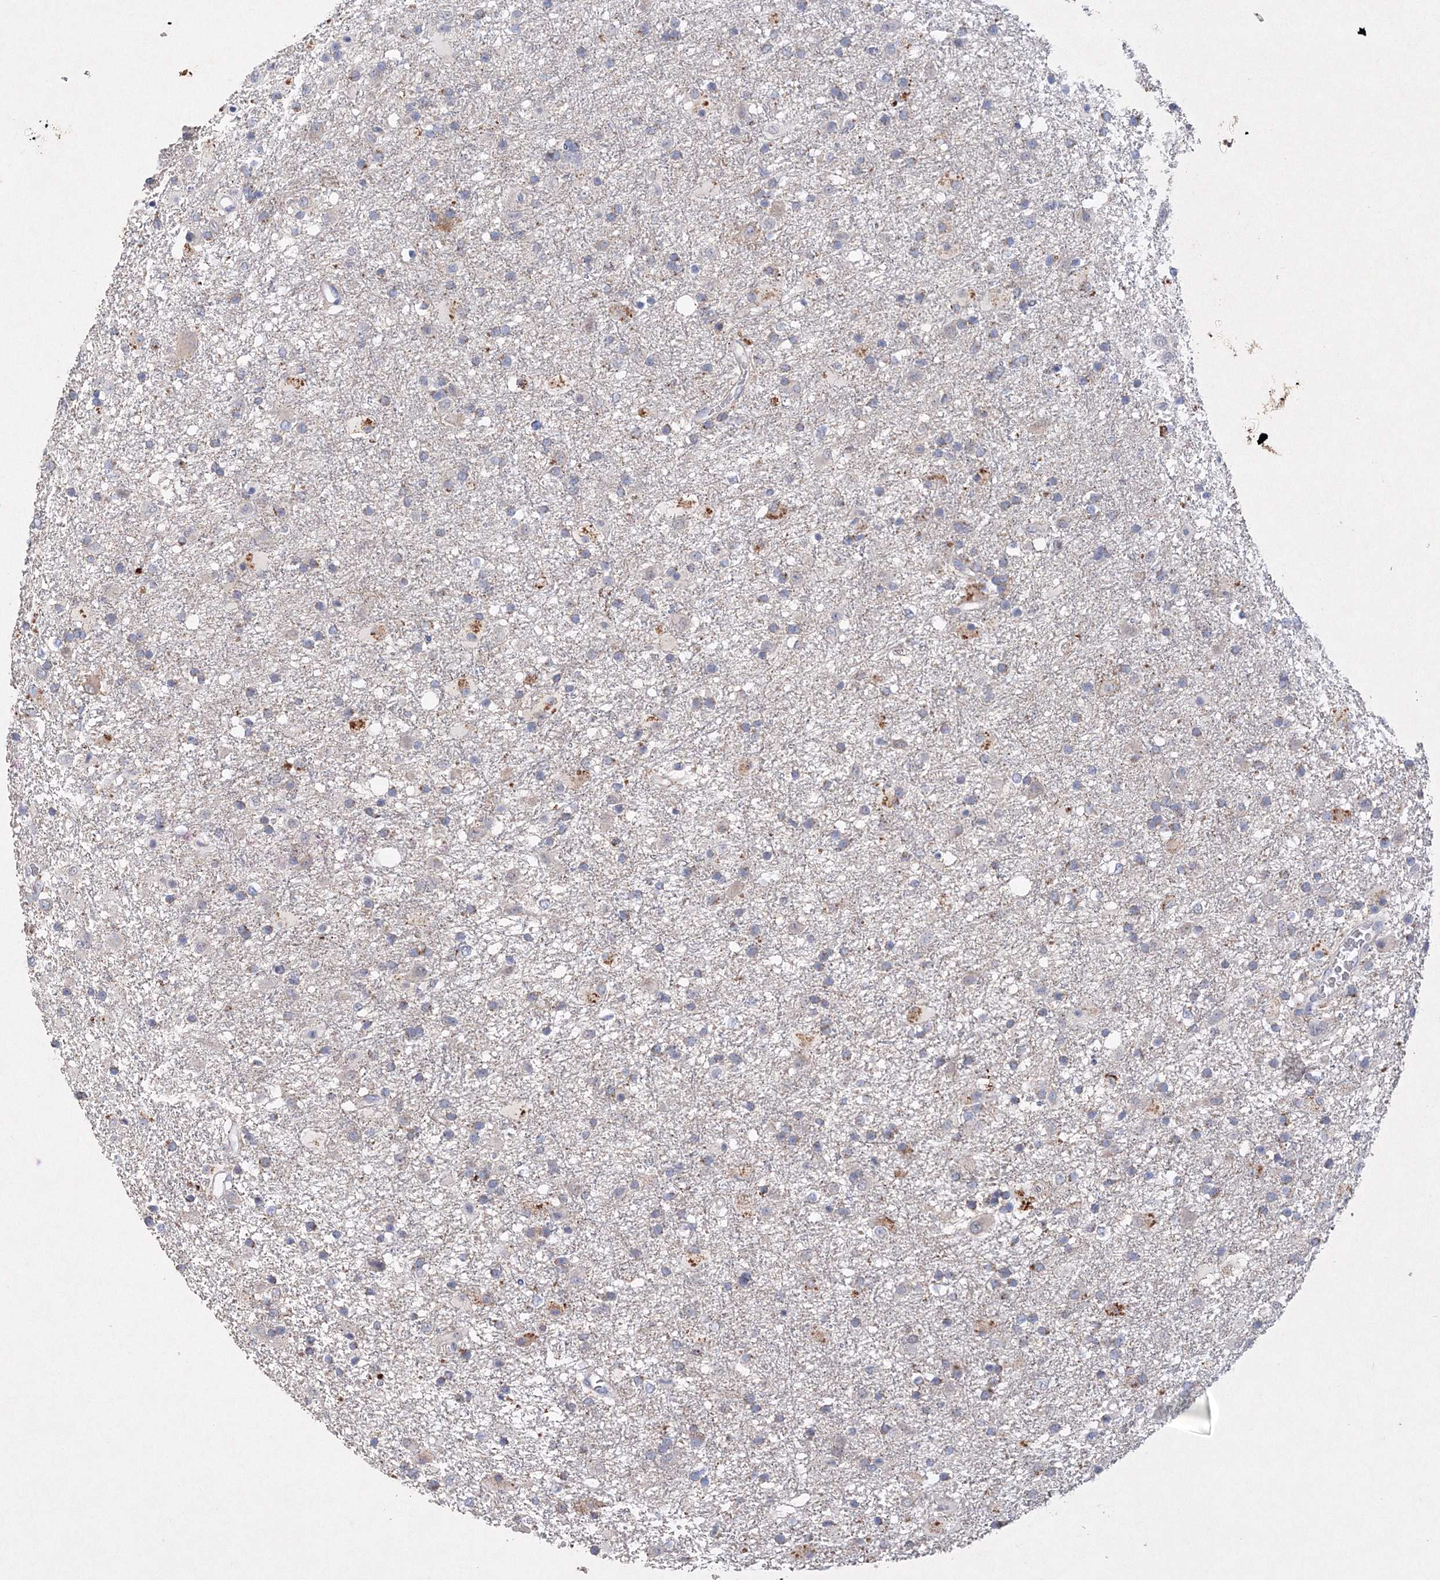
{"staining": {"intensity": "negative", "quantity": "none", "location": "none"}, "tissue": "glioma", "cell_type": "Tumor cells", "image_type": "cancer", "snomed": [{"axis": "morphology", "description": "Glioma, malignant, Low grade"}, {"axis": "topography", "description": "Brain"}], "caption": "Immunohistochemical staining of glioma shows no significant expression in tumor cells.", "gene": "GLS", "patient": {"sex": "male", "age": 65}}